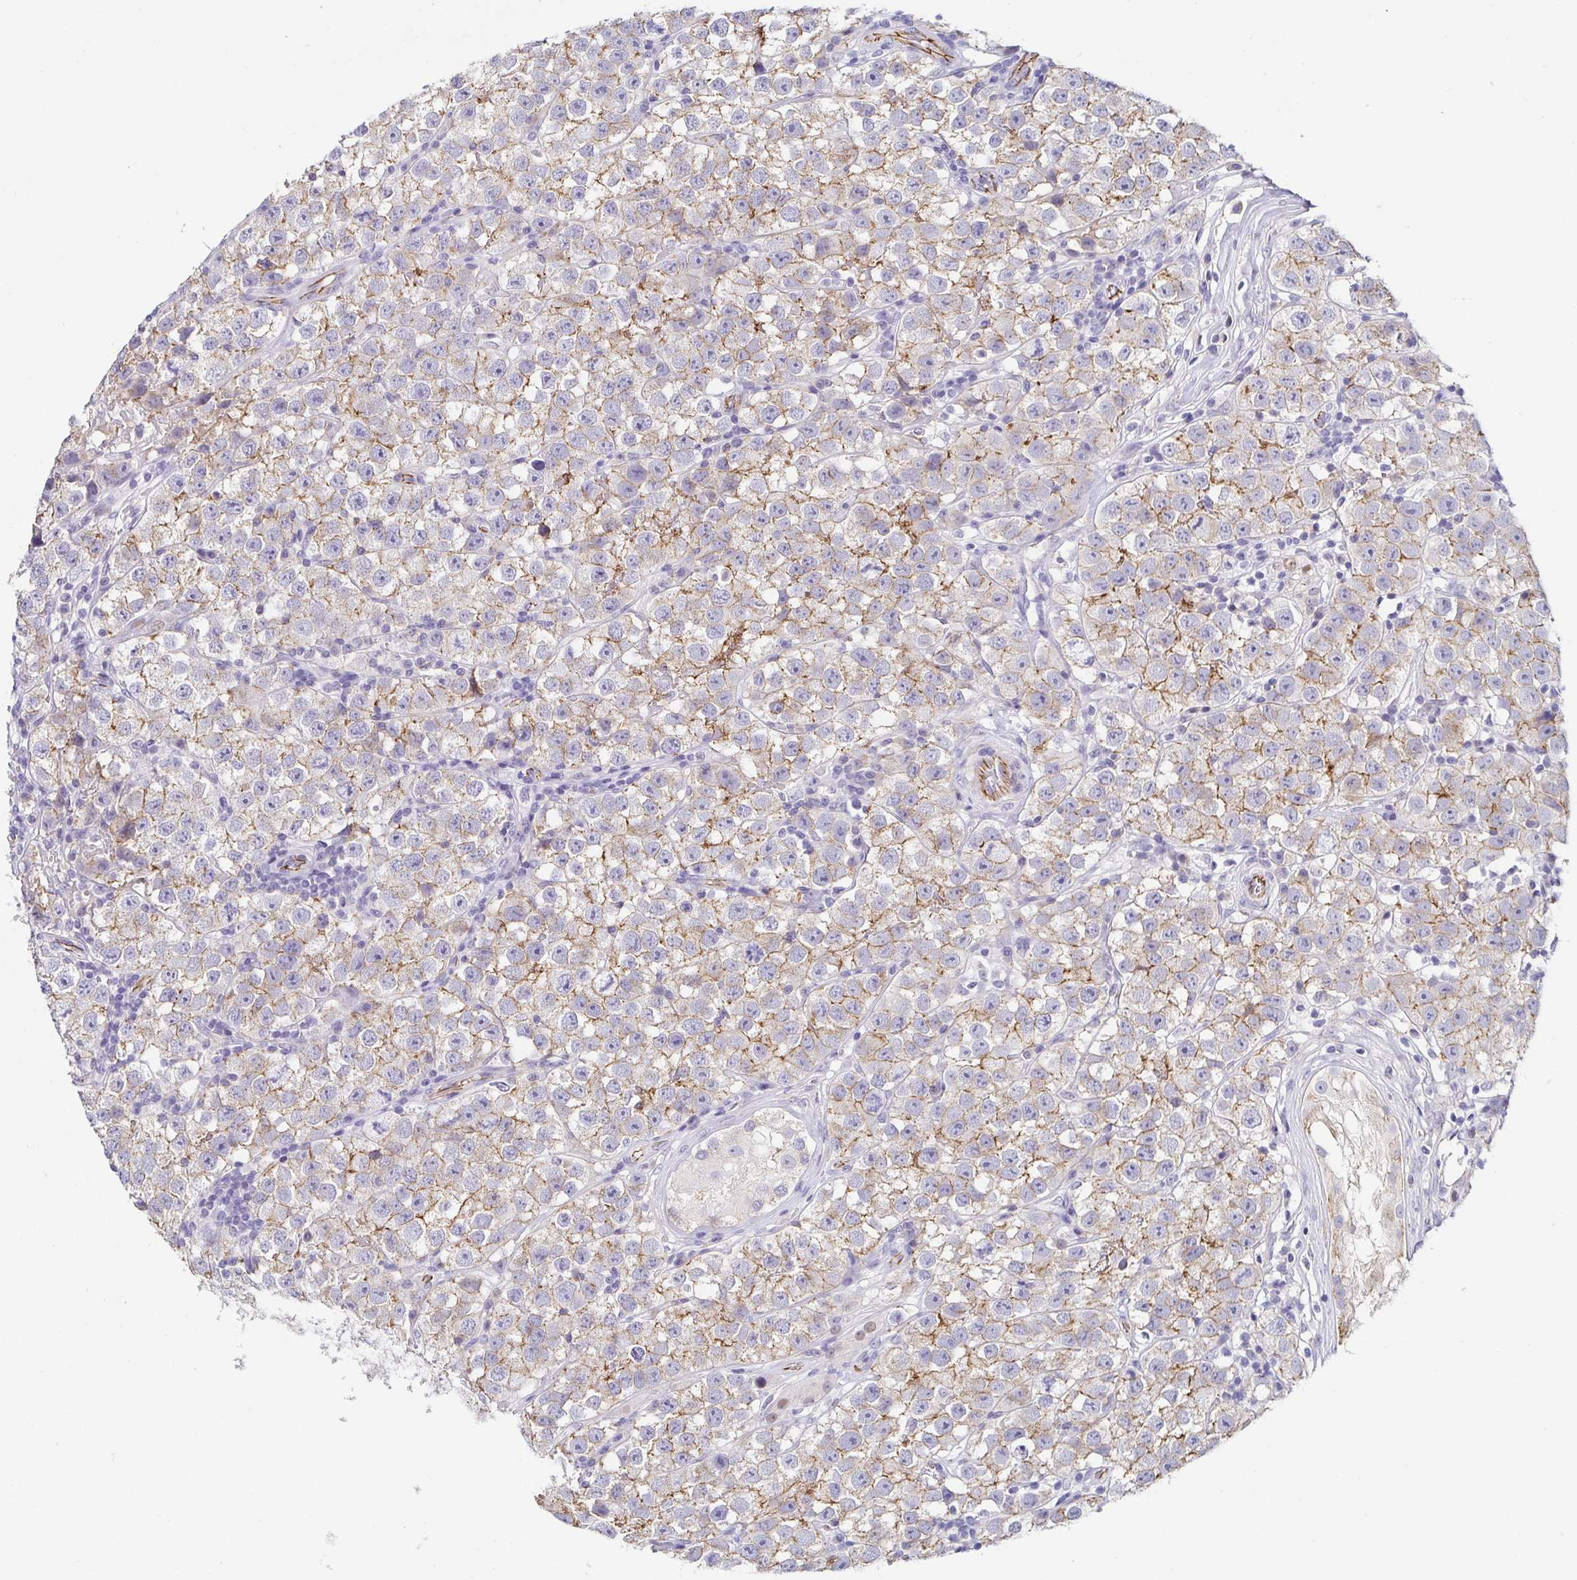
{"staining": {"intensity": "moderate", "quantity": "<25%", "location": "cytoplasmic/membranous"}, "tissue": "testis cancer", "cell_type": "Tumor cells", "image_type": "cancer", "snomed": [{"axis": "morphology", "description": "Seminoma, NOS"}, {"axis": "topography", "description": "Testis"}], "caption": "This is a photomicrograph of IHC staining of testis cancer, which shows moderate staining in the cytoplasmic/membranous of tumor cells.", "gene": "PIWIL3", "patient": {"sex": "male", "age": 34}}